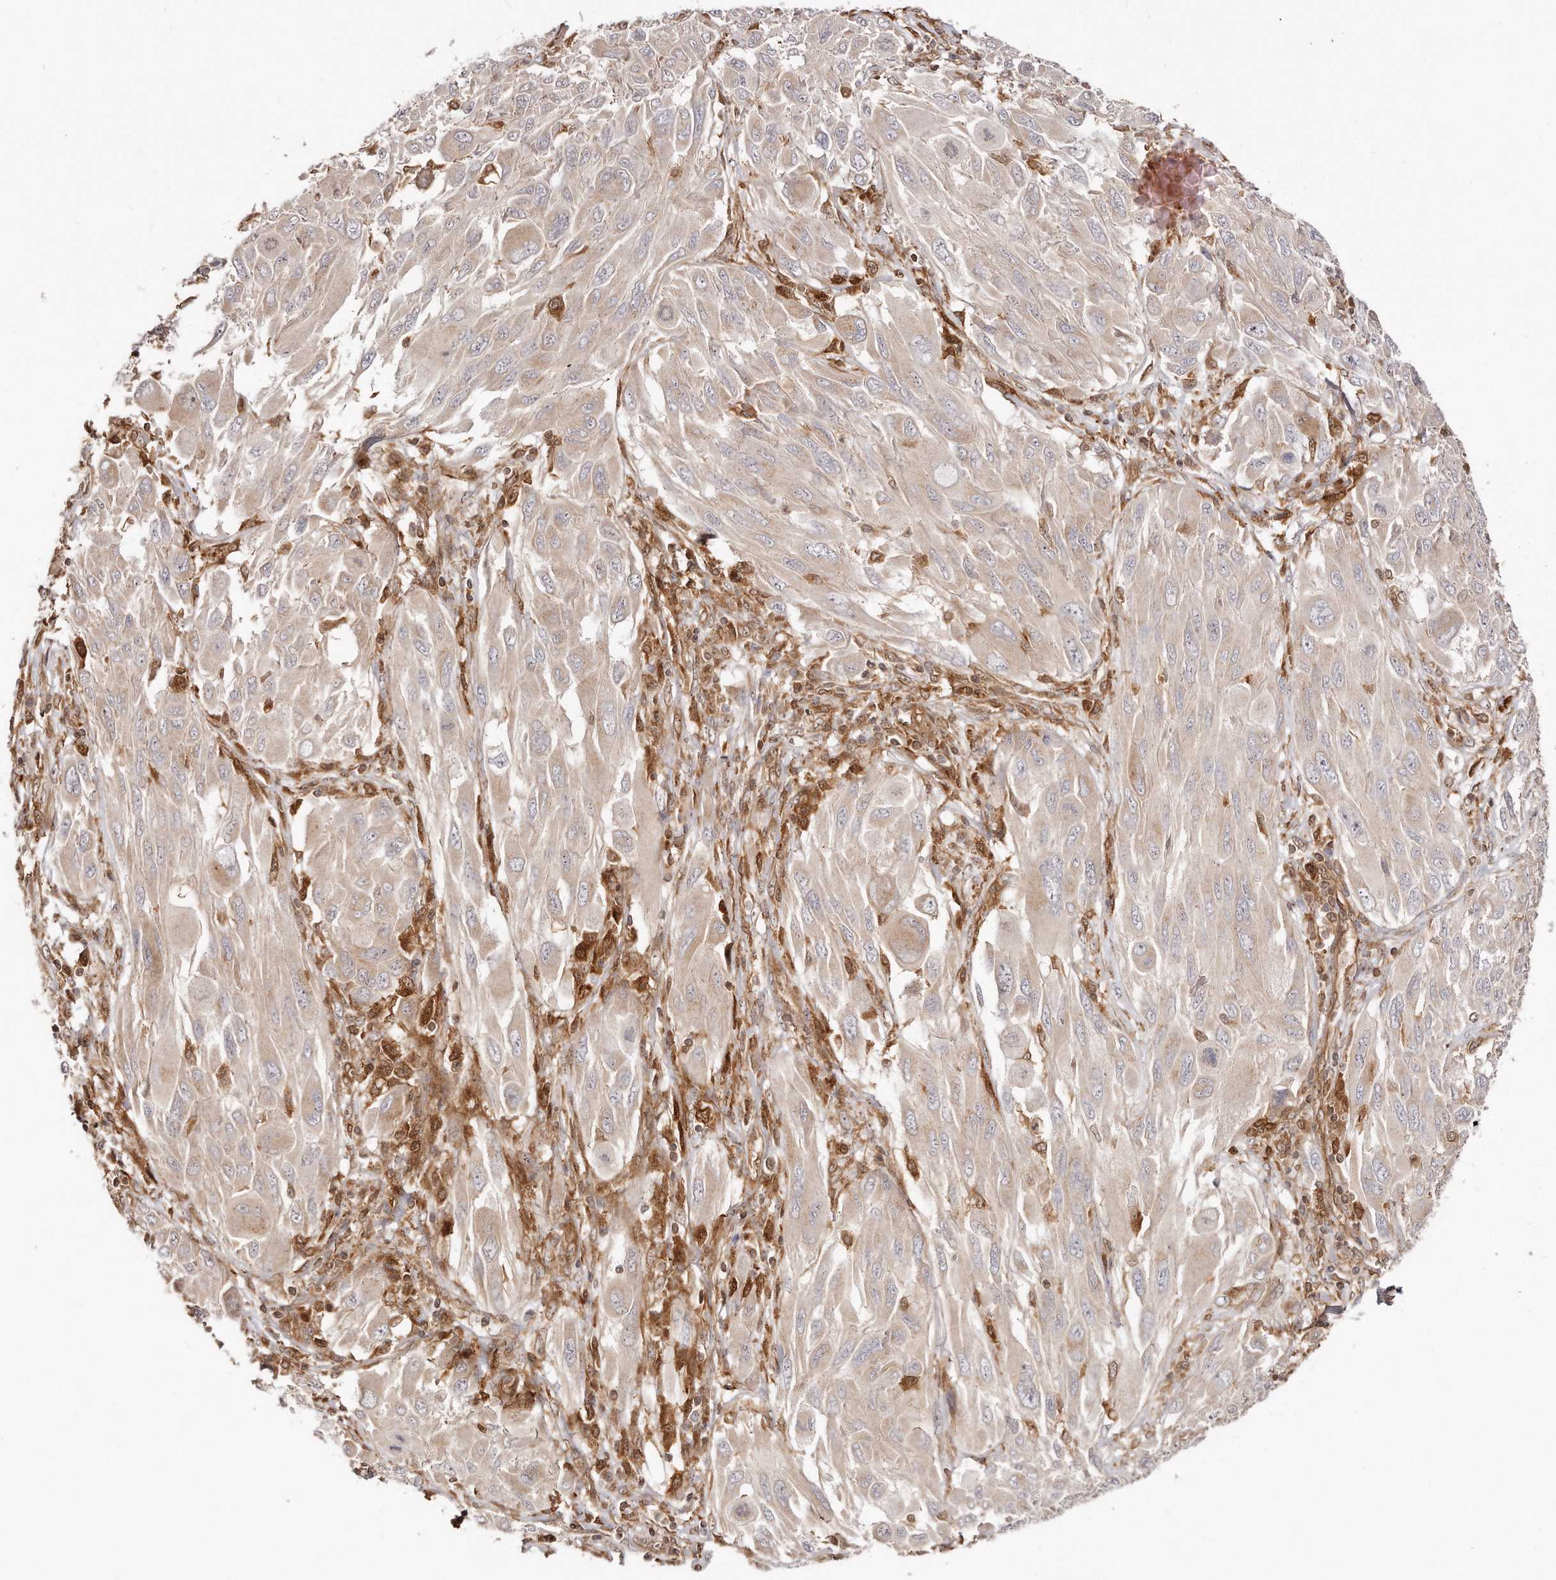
{"staining": {"intensity": "weak", "quantity": "<25%", "location": "cytoplasmic/membranous"}, "tissue": "melanoma", "cell_type": "Tumor cells", "image_type": "cancer", "snomed": [{"axis": "morphology", "description": "Malignant melanoma, NOS"}, {"axis": "topography", "description": "Skin"}], "caption": "Immunohistochemistry of melanoma reveals no expression in tumor cells.", "gene": "GBP4", "patient": {"sex": "female", "age": 91}}